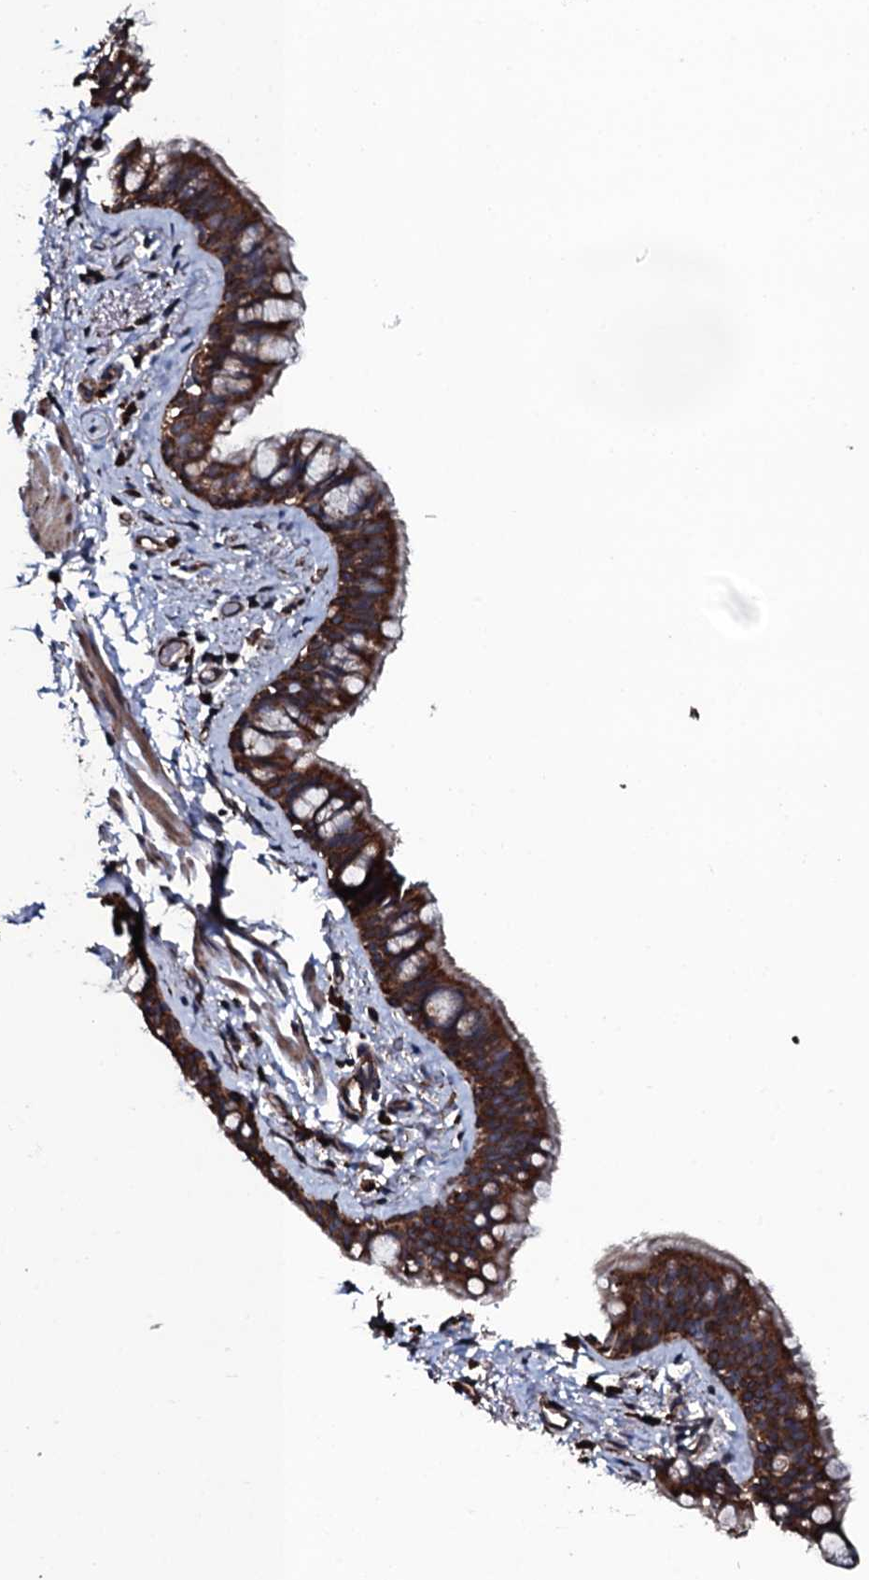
{"staining": {"intensity": "strong", "quantity": ">75%", "location": "cytoplasmic/membranous"}, "tissue": "bronchus", "cell_type": "Respiratory epithelial cells", "image_type": "normal", "snomed": [{"axis": "morphology", "description": "Normal tissue, NOS"}, {"axis": "topography", "description": "Cartilage tissue"}, {"axis": "topography", "description": "Bronchus"}], "caption": "This histopathology image demonstrates IHC staining of normal bronchus, with high strong cytoplasmic/membranous staining in about >75% of respiratory epithelial cells.", "gene": "RAB12", "patient": {"sex": "female", "age": 36}}